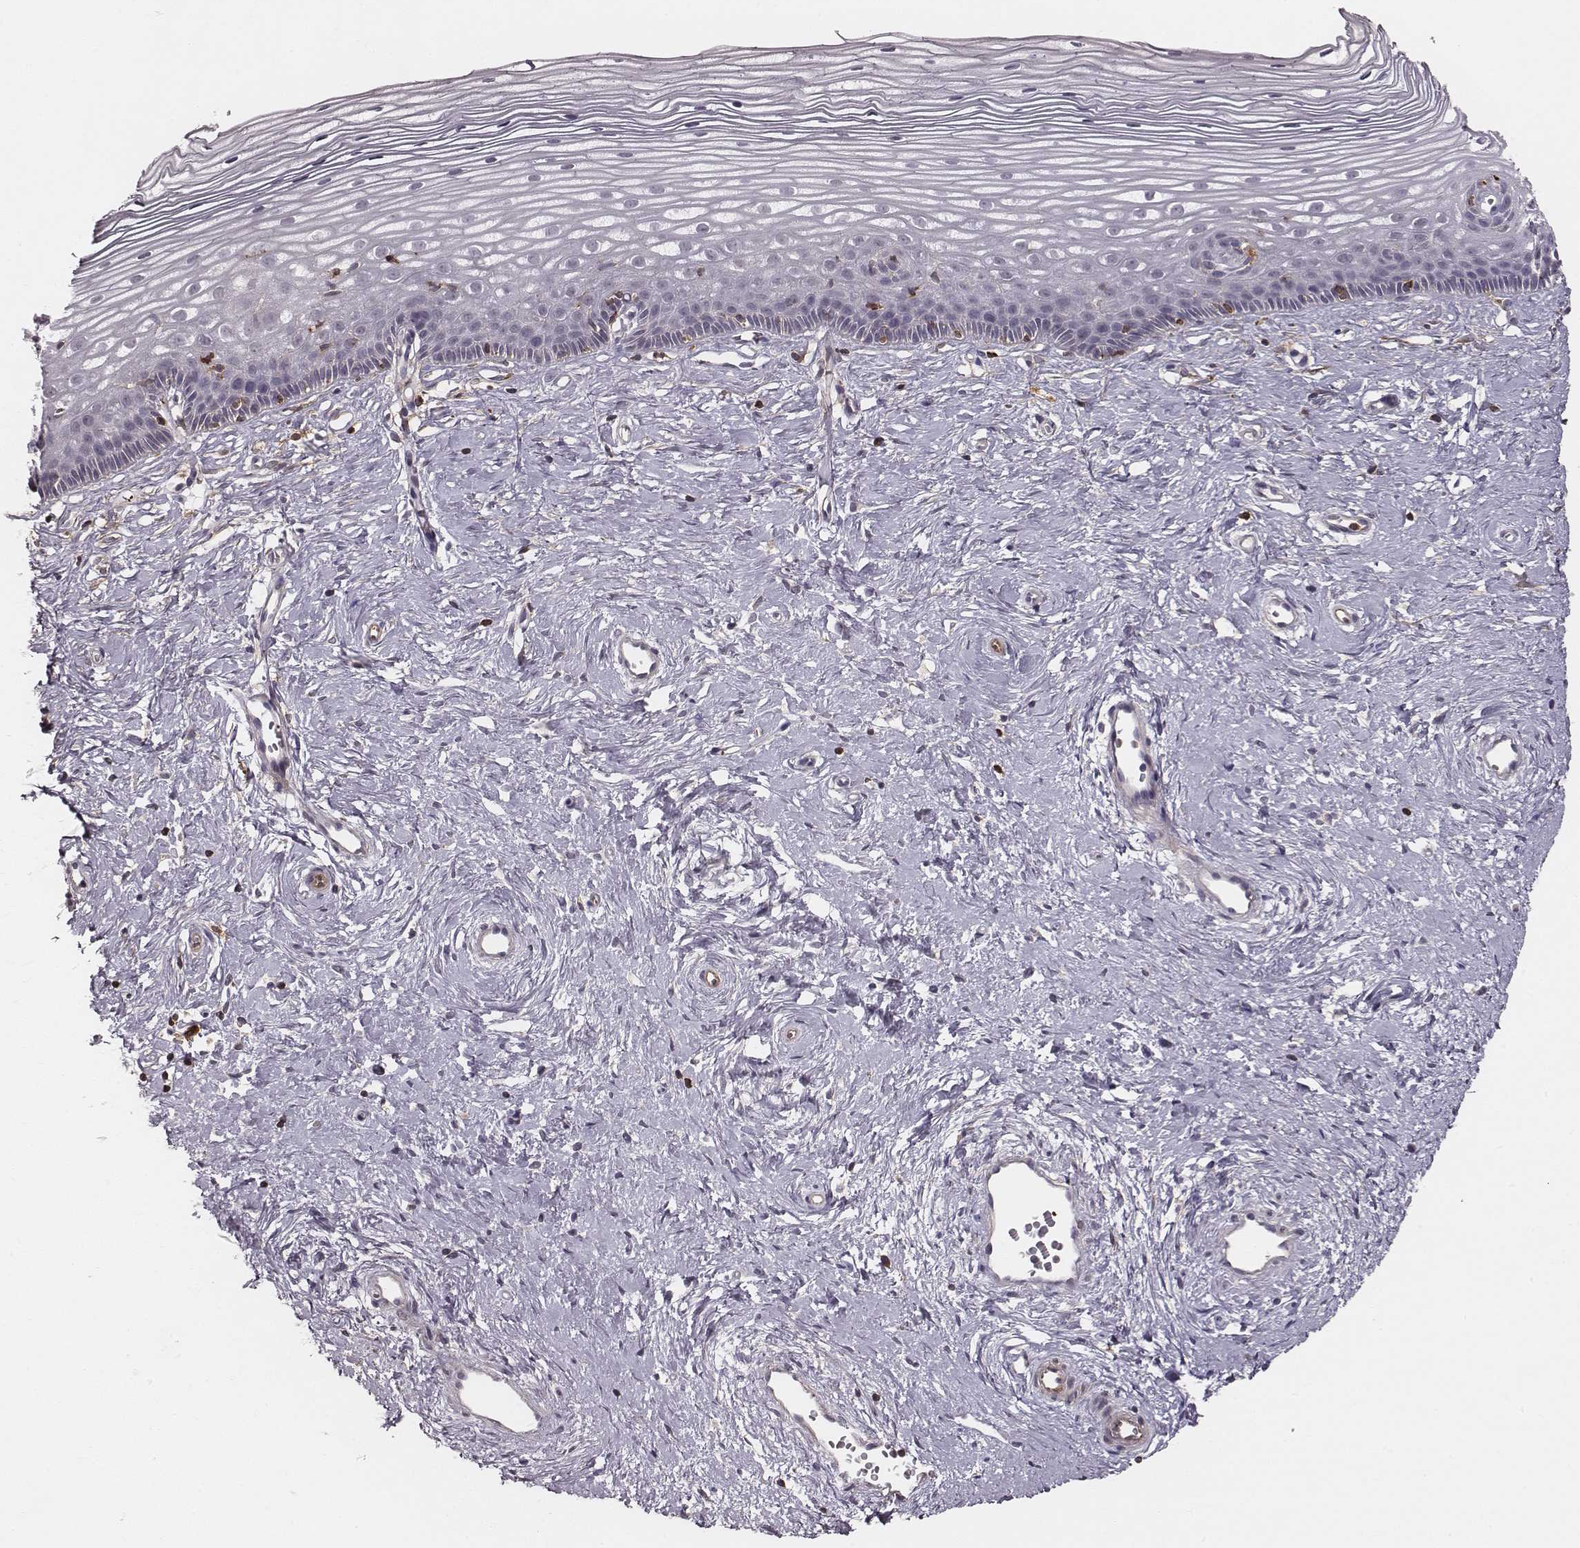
{"staining": {"intensity": "negative", "quantity": "none", "location": "none"}, "tissue": "cervix", "cell_type": "Glandular cells", "image_type": "normal", "snomed": [{"axis": "morphology", "description": "Normal tissue, NOS"}, {"axis": "topography", "description": "Cervix"}], "caption": "Immunohistochemical staining of unremarkable cervix demonstrates no significant staining in glandular cells. (Stains: DAB (3,3'-diaminobenzidine) IHC with hematoxylin counter stain, Microscopy: brightfield microscopy at high magnification).", "gene": "ZYX", "patient": {"sex": "female", "age": 40}}